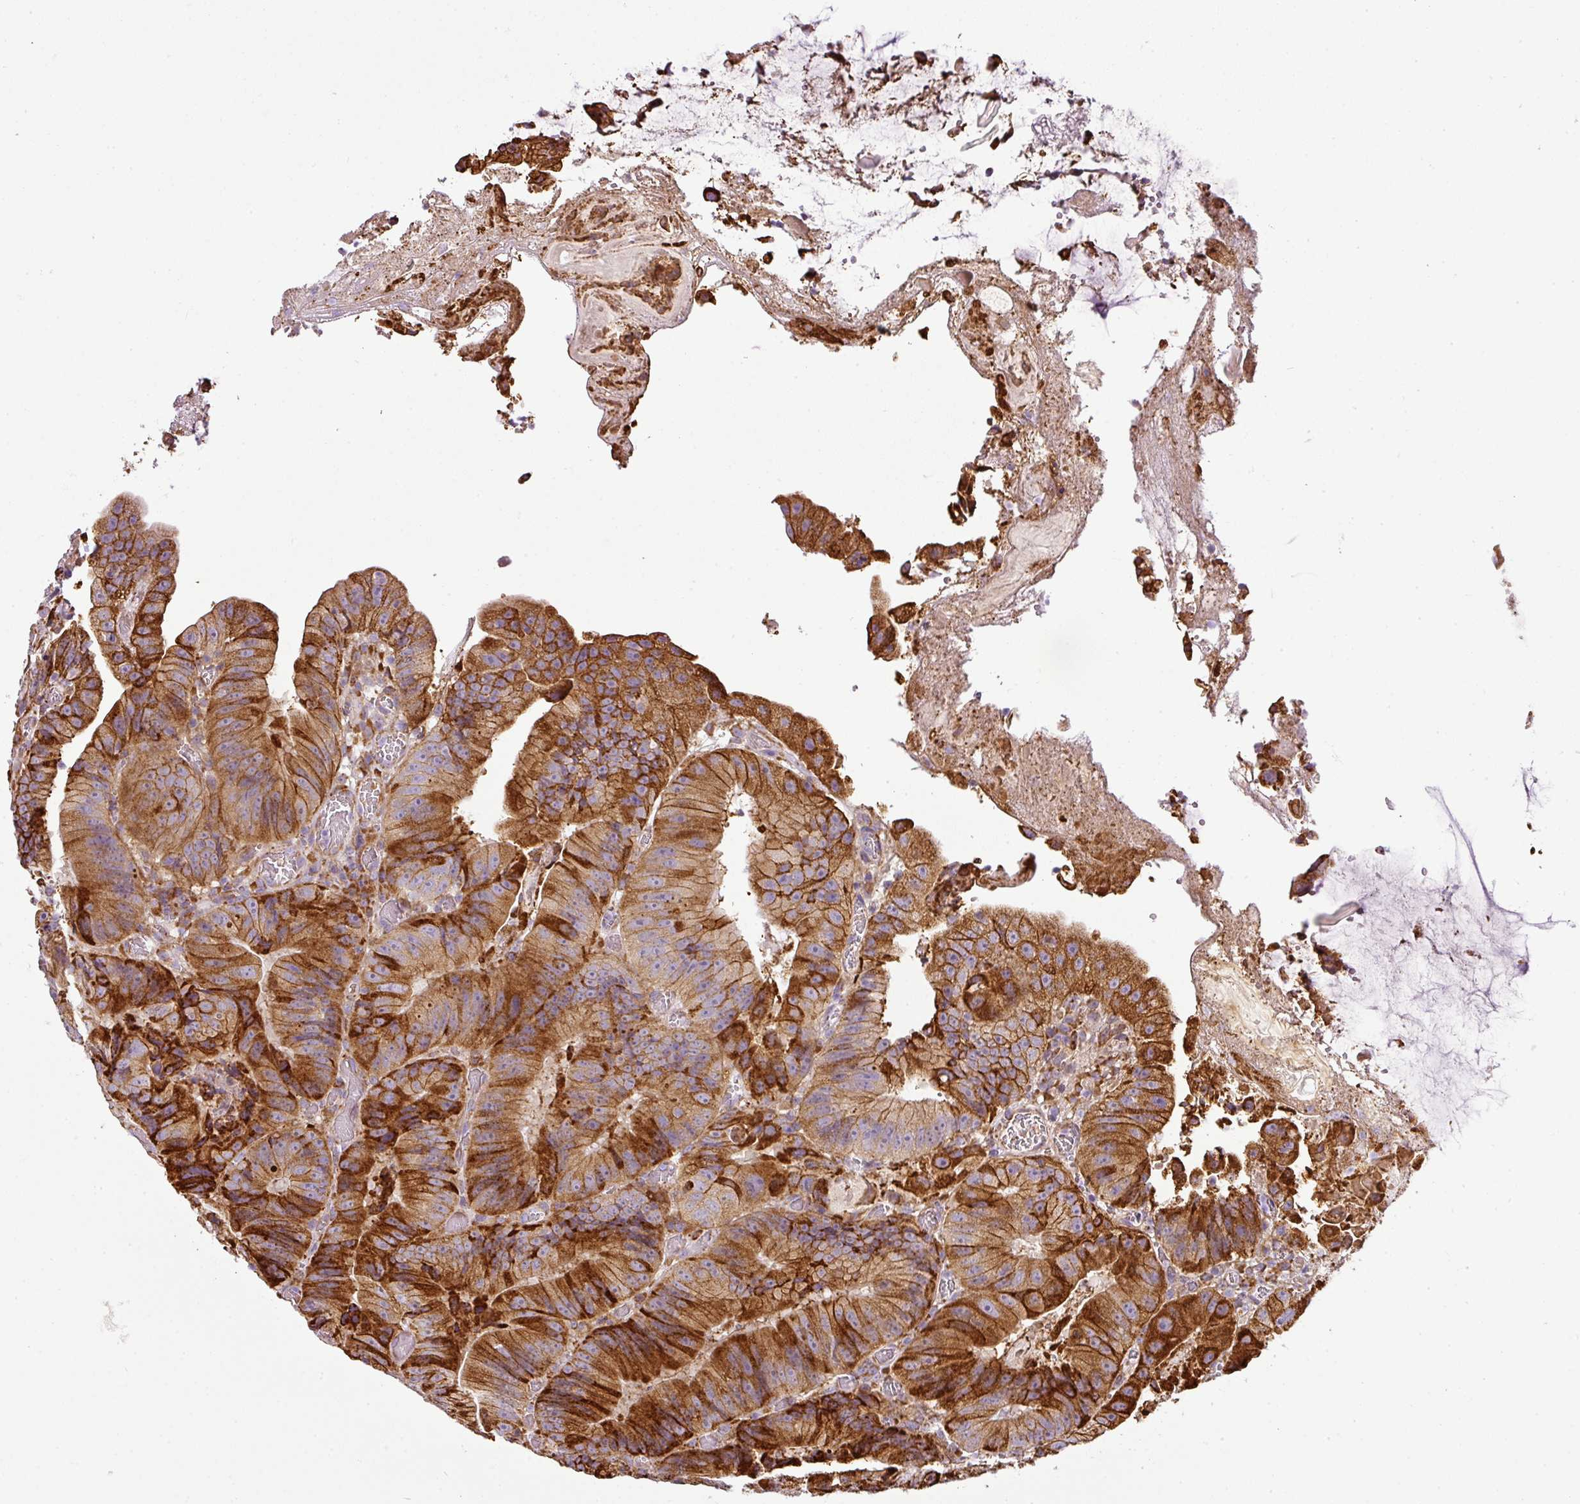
{"staining": {"intensity": "strong", "quantity": ">75%", "location": "cytoplasmic/membranous"}, "tissue": "colorectal cancer", "cell_type": "Tumor cells", "image_type": "cancer", "snomed": [{"axis": "morphology", "description": "Adenocarcinoma, NOS"}, {"axis": "topography", "description": "Colon"}], "caption": "Immunohistochemistry (IHC) image of human colorectal cancer (adenocarcinoma) stained for a protein (brown), which demonstrates high levels of strong cytoplasmic/membranous positivity in about >75% of tumor cells.", "gene": "ANKRD18A", "patient": {"sex": "female", "age": 86}}